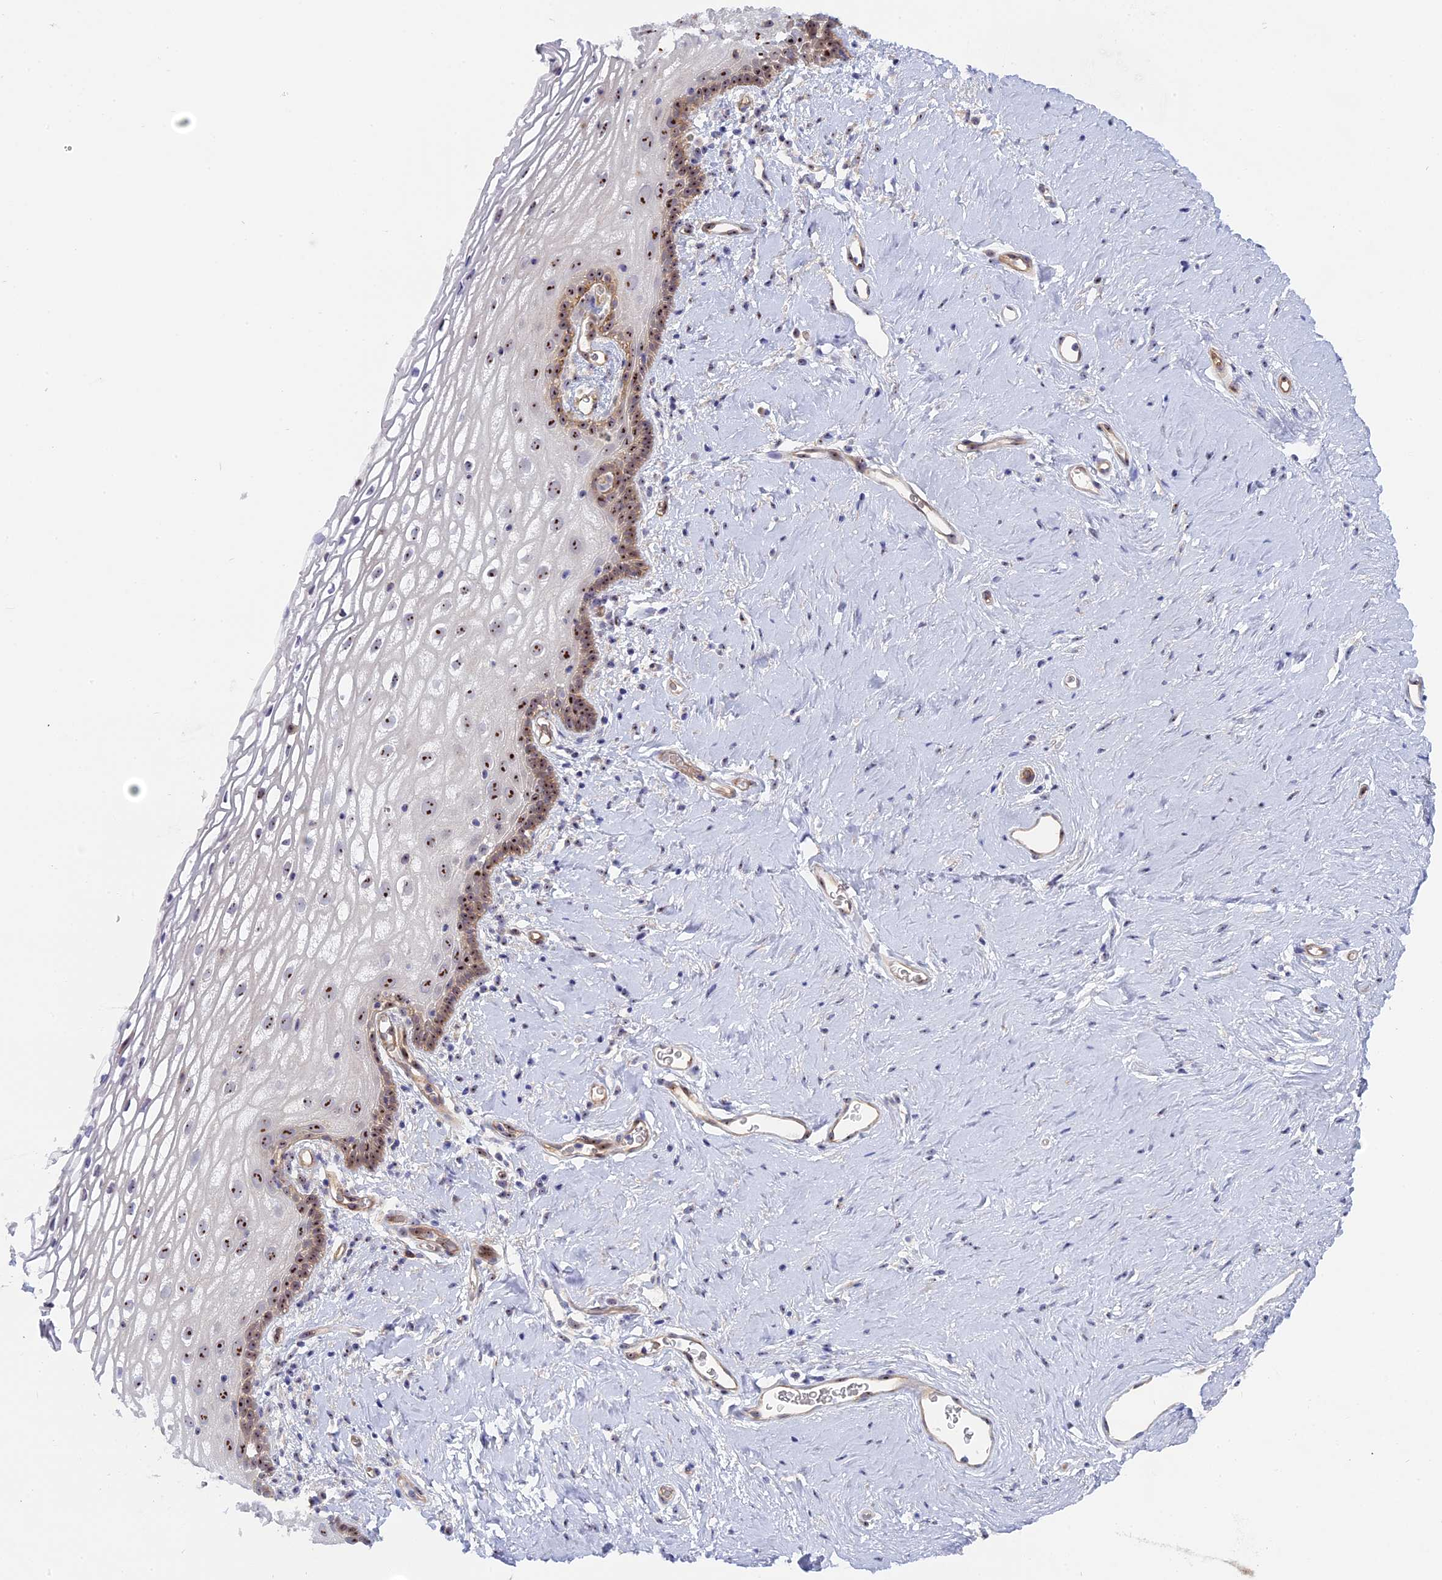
{"staining": {"intensity": "moderate", "quantity": ">75%", "location": "nuclear"}, "tissue": "vagina", "cell_type": "Squamous epithelial cells", "image_type": "normal", "snomed": [{"axis": "morphology", "description": "Normal tissue, NOS"}, {"axis": "morphology", "description": "Adenocarcinoma, NOS"}, {"axis": "topography", "description": "Rectum"}, {"axis": "topography", "description": "Vagina"}], "caption": "Immunohistochemistry (IHC) micrograph of normal vagina stained for a protein (brown), which demonstrates medium levels of moderate nuclear expression in about >75% of squamous epithelial cells.", "gene": "DBNDD1", "patient": {"sex": "female", "age": 71}}